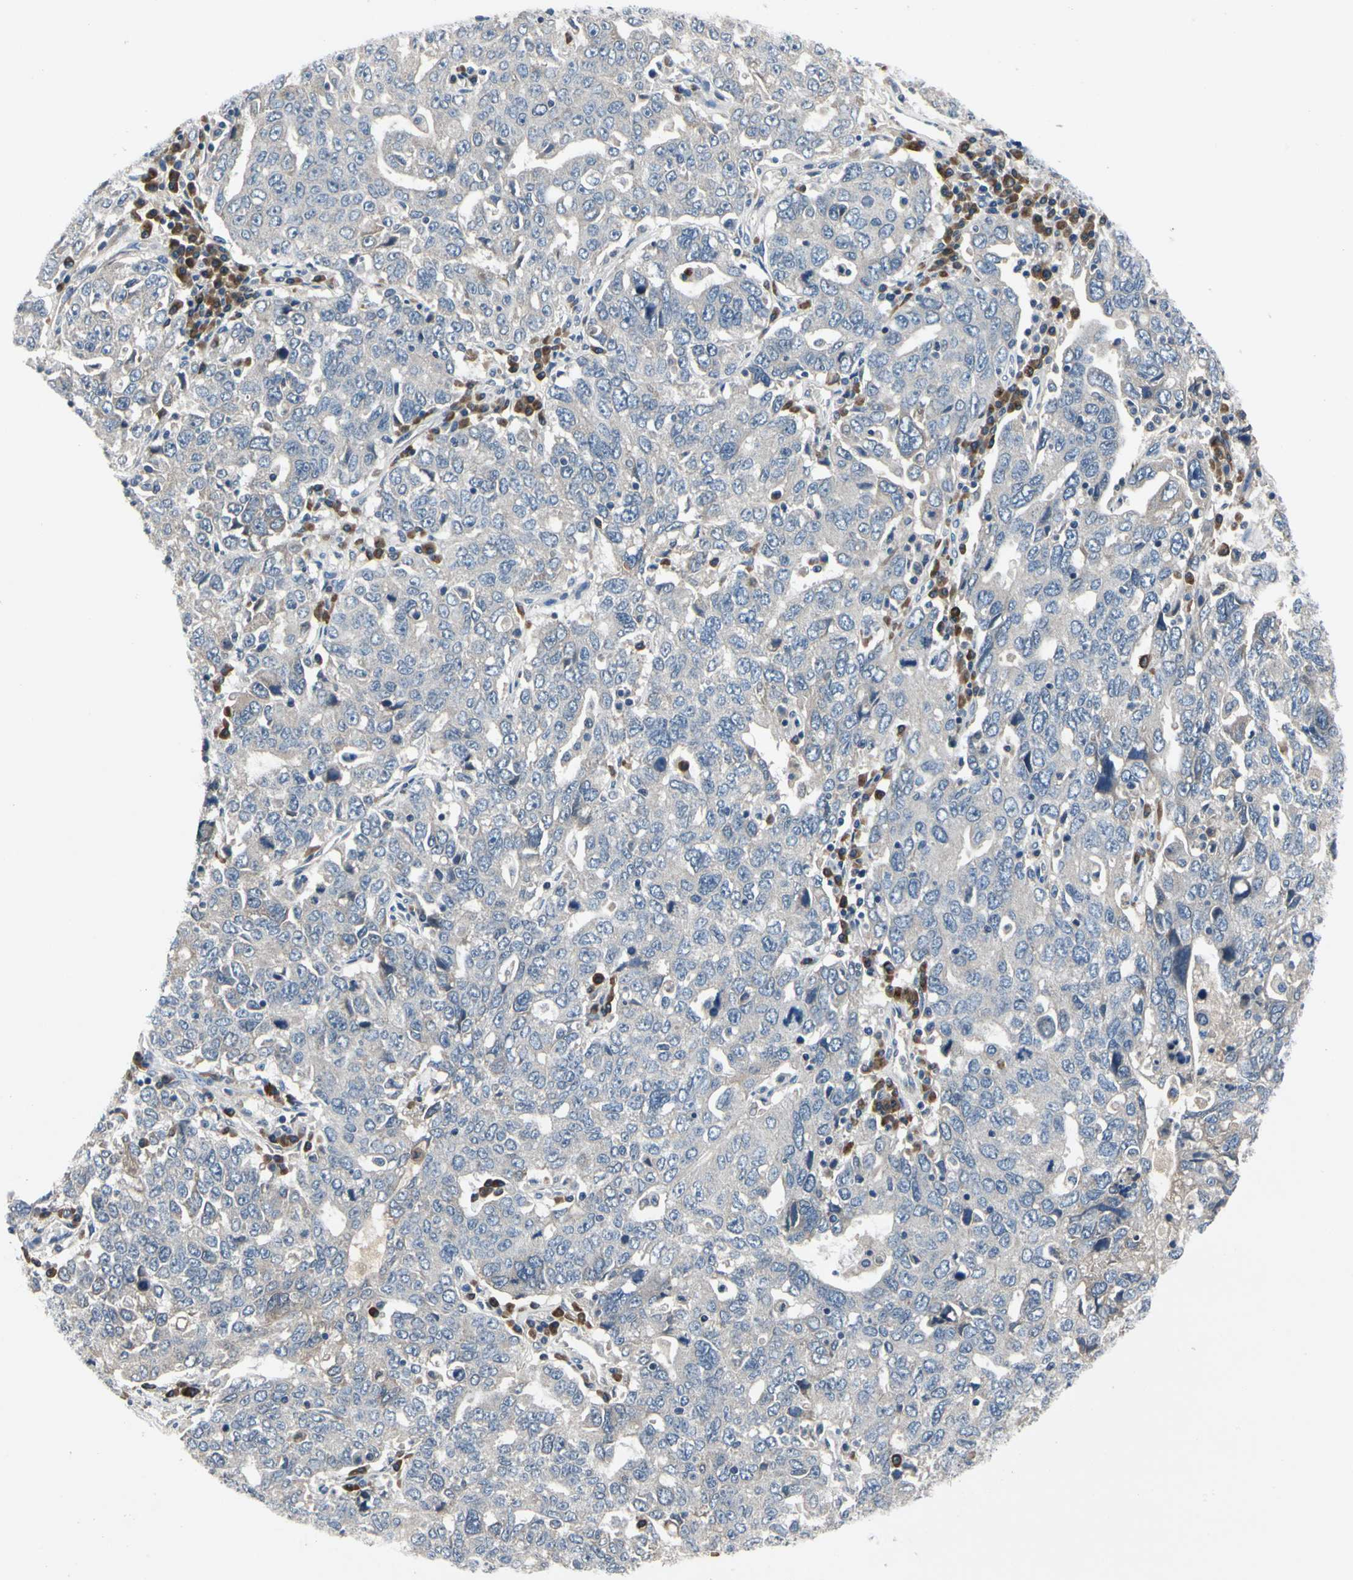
{"staining": {"intensity": "negative", "quantity": "none", "location": "none"}, "tissue": "ovarian cancer", "cell_type": "Tumor cells", "image_type": "cancer", "snomed": [{"axis": "morphology", "description": "Carcinoma, endometroid"}, {"axis": "topography", "description": "Ovary"}], "caption": "Histopathology image shows no significant protein positivity in tumor cells of endometroid carcinoma (ovarian).", "gene": "SELENOK", "patient": {"sex": "female", "age": 62}}